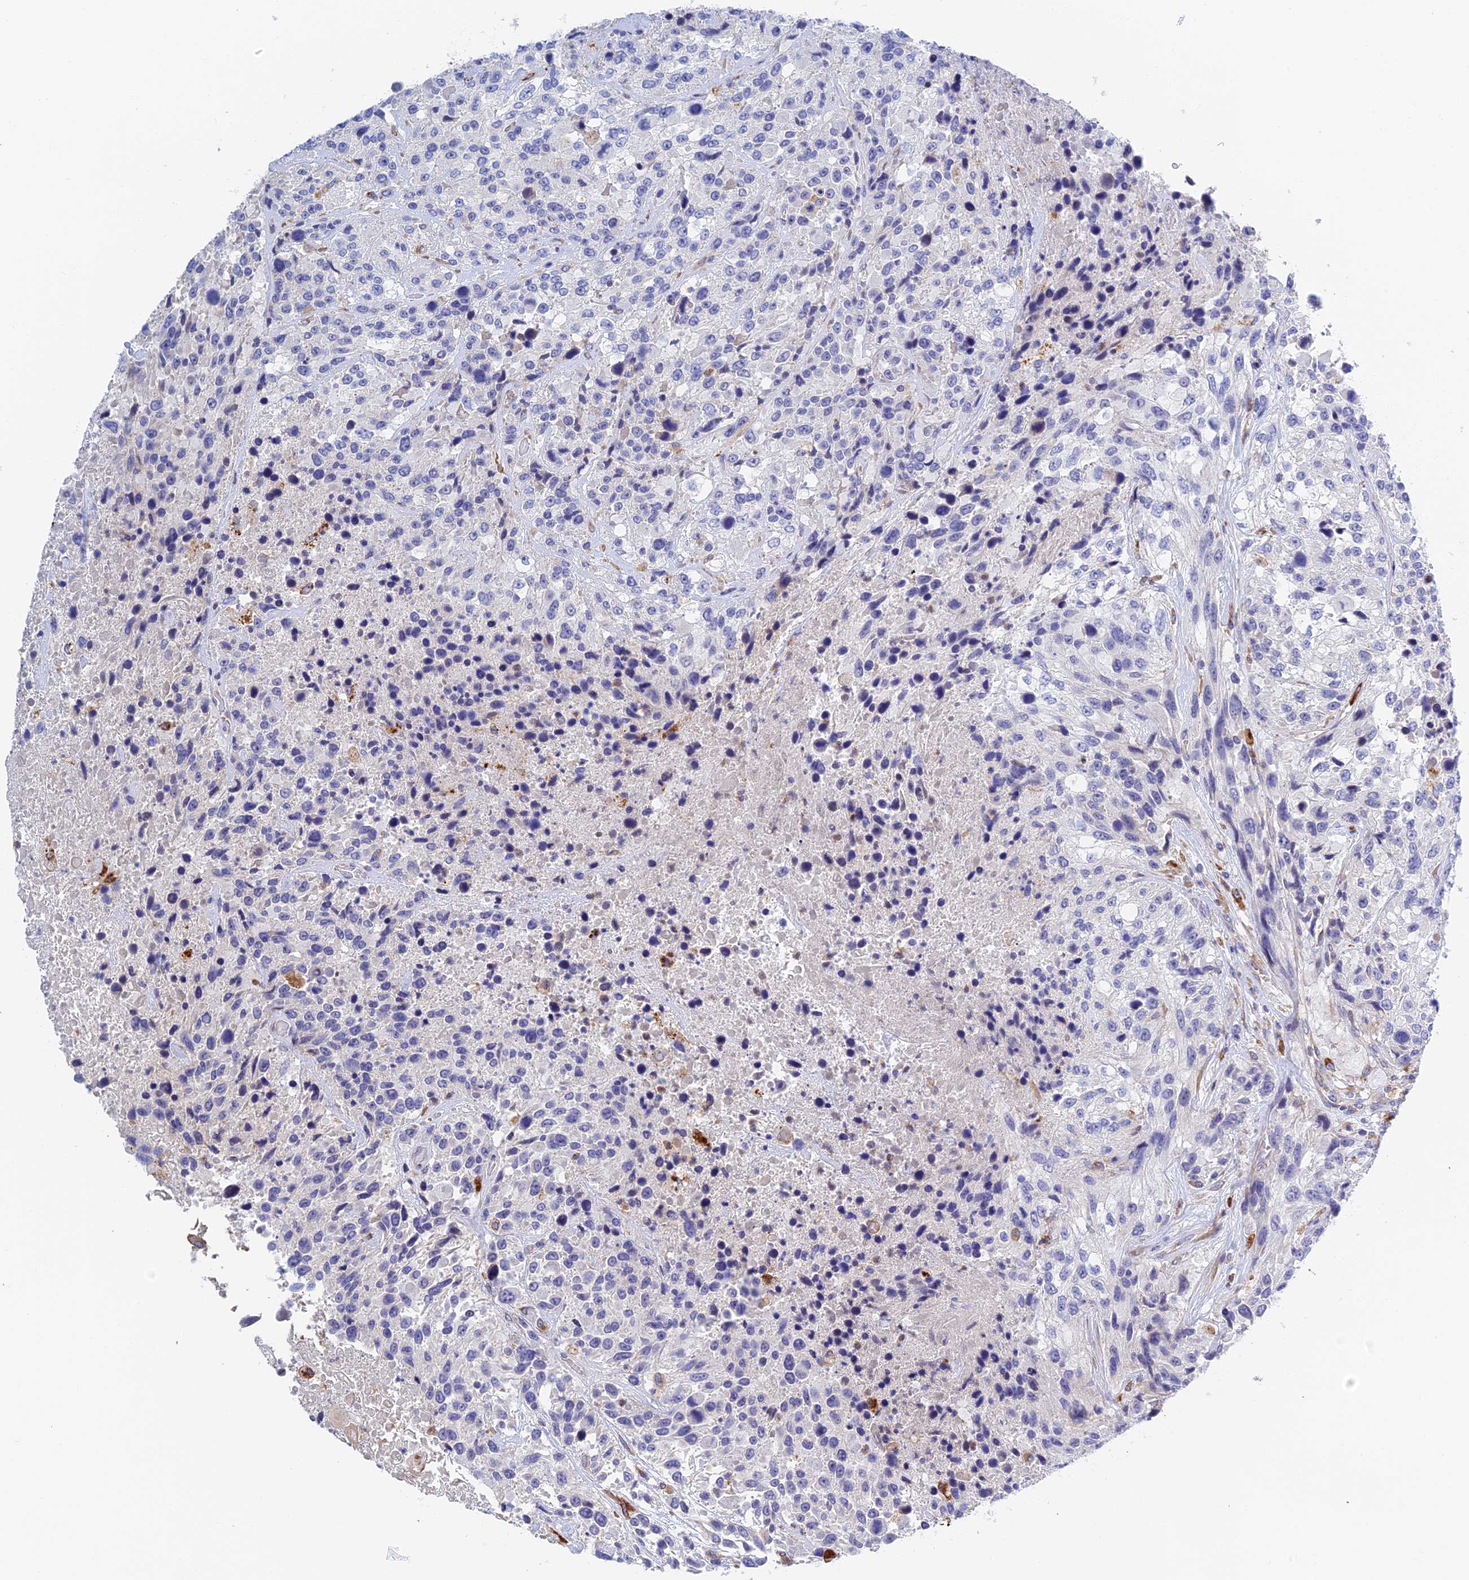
{"staining": {"intensity": "negative", "quantity": "none", "location": "none"}, "tissue": "urothelial cancer", "cell_type": "Tumor cells", "image_type": "cancer", "snomed": [{"axis": "morphology", "description": "Urothelial carcinoma, High grade"}, {"axis": "topography", "description": "Urinary bladder"}], "caption": "A photomicrograph of human urothelial carcinoma (high-grade) is negative for staining in tumor cells.", "gene": "RPGRIP1L", "patient": {"sex": "female", "age": 70}}